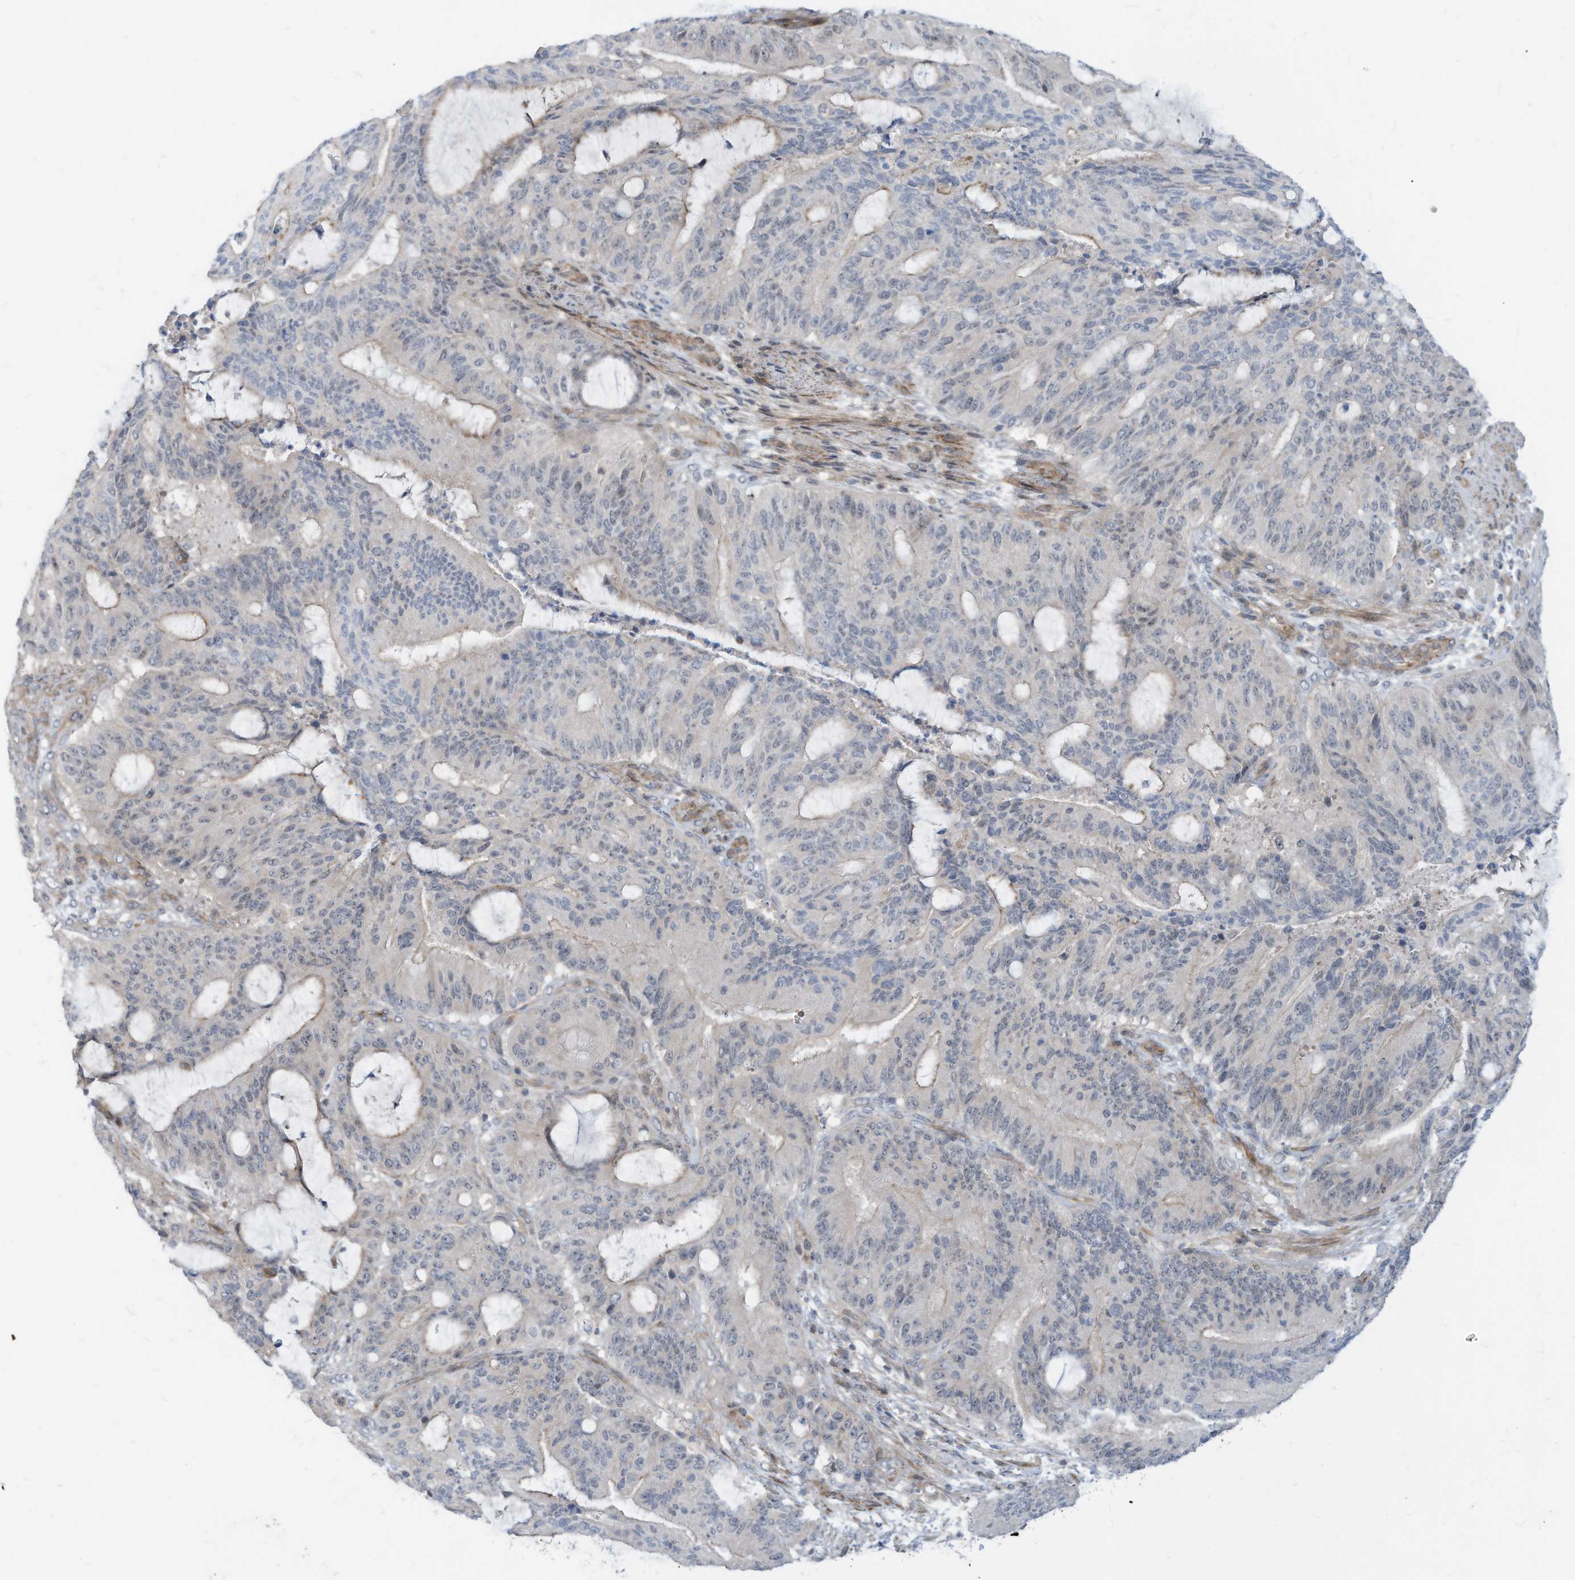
{"staining": {"intensity": "negative", "quantity": "none", "location": "none"}, "tissue": "liver cancer", "cell_type": "Tumor cells", "image_type": "cancer", "snomed": [{"axis": "morphology", "description": "Normal tissue, NOS"}, {"axis": "morphology", "description": "Cholangiocarcinoma"}, {"axis": "topography", "description": "Liver"}, {"axis": "topography", "description": "Peripheral nerve tissue"}], "caption": "This is a image of IHC staining of liver cancer (cholangiocarcinoma), which shows no positivity in tumor cells. (DAB (3,3'-diaminobenzidine) immunohistochemistry with hematoxylin counter stain).", "gene": "GPATCH3", "patient": {"sex": "female", "age": 73}}